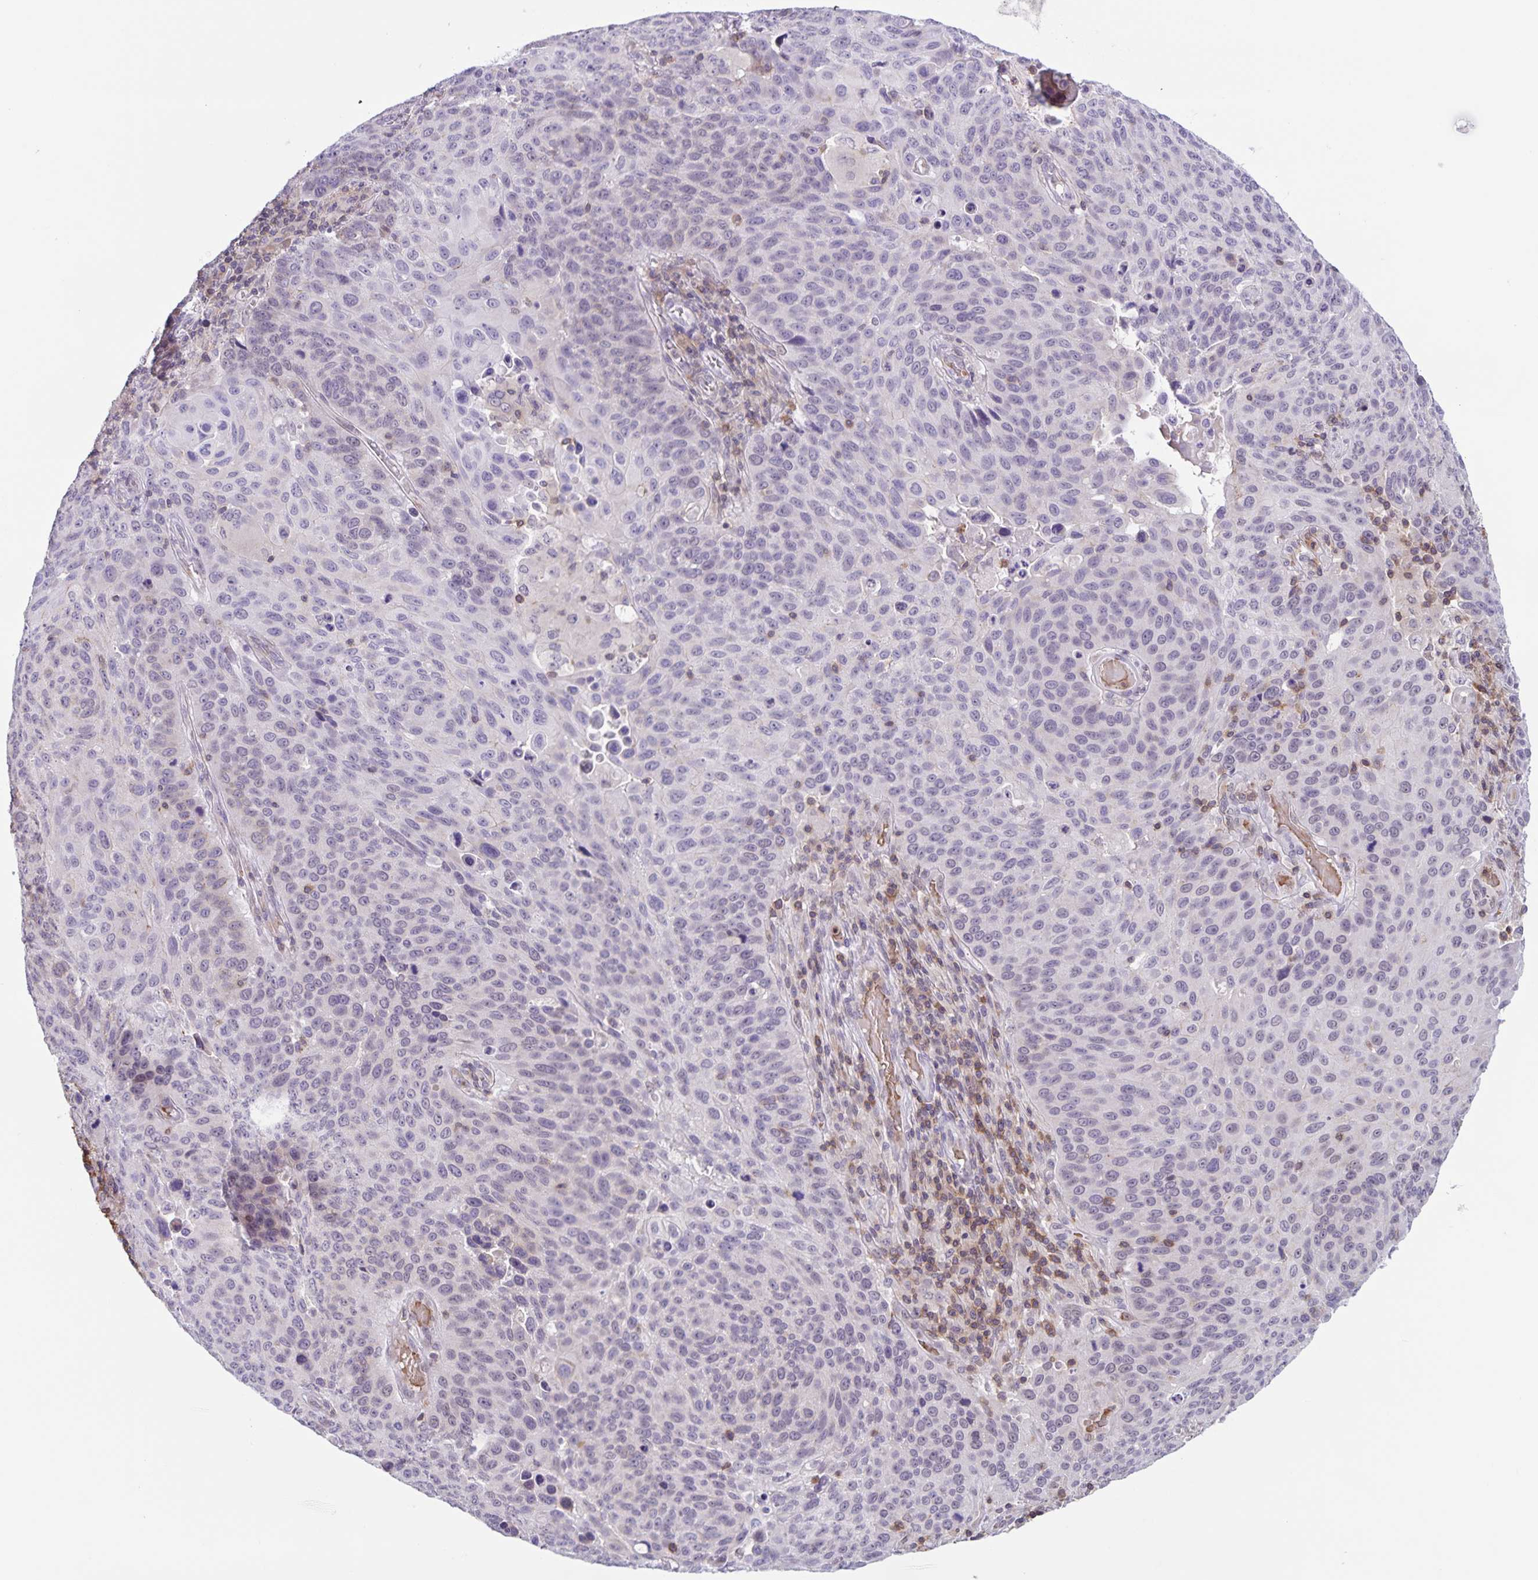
{"staining": {"intensity": "negative", "quantity": "none", "location": "none"}, "tissue": "lung cancer", "cell_type": "Tumor cells", "image_type": "cancer", "snomed": [{"axis": "morphology", "description": "Squamous cell carcinoma, NOS"}, {"axis": "topography", "description": "Lung"}], "caption": "Immunohistochemistry (IHC) image of neoplastic tissue: human squamous cell carcinoma (lung) stained with DAB (3,3'-diaminobenzidine) reveals no significant protein staining in tumor cells.", "gene": "STPG4", "patient": {"sex": "male", "age": 68}}